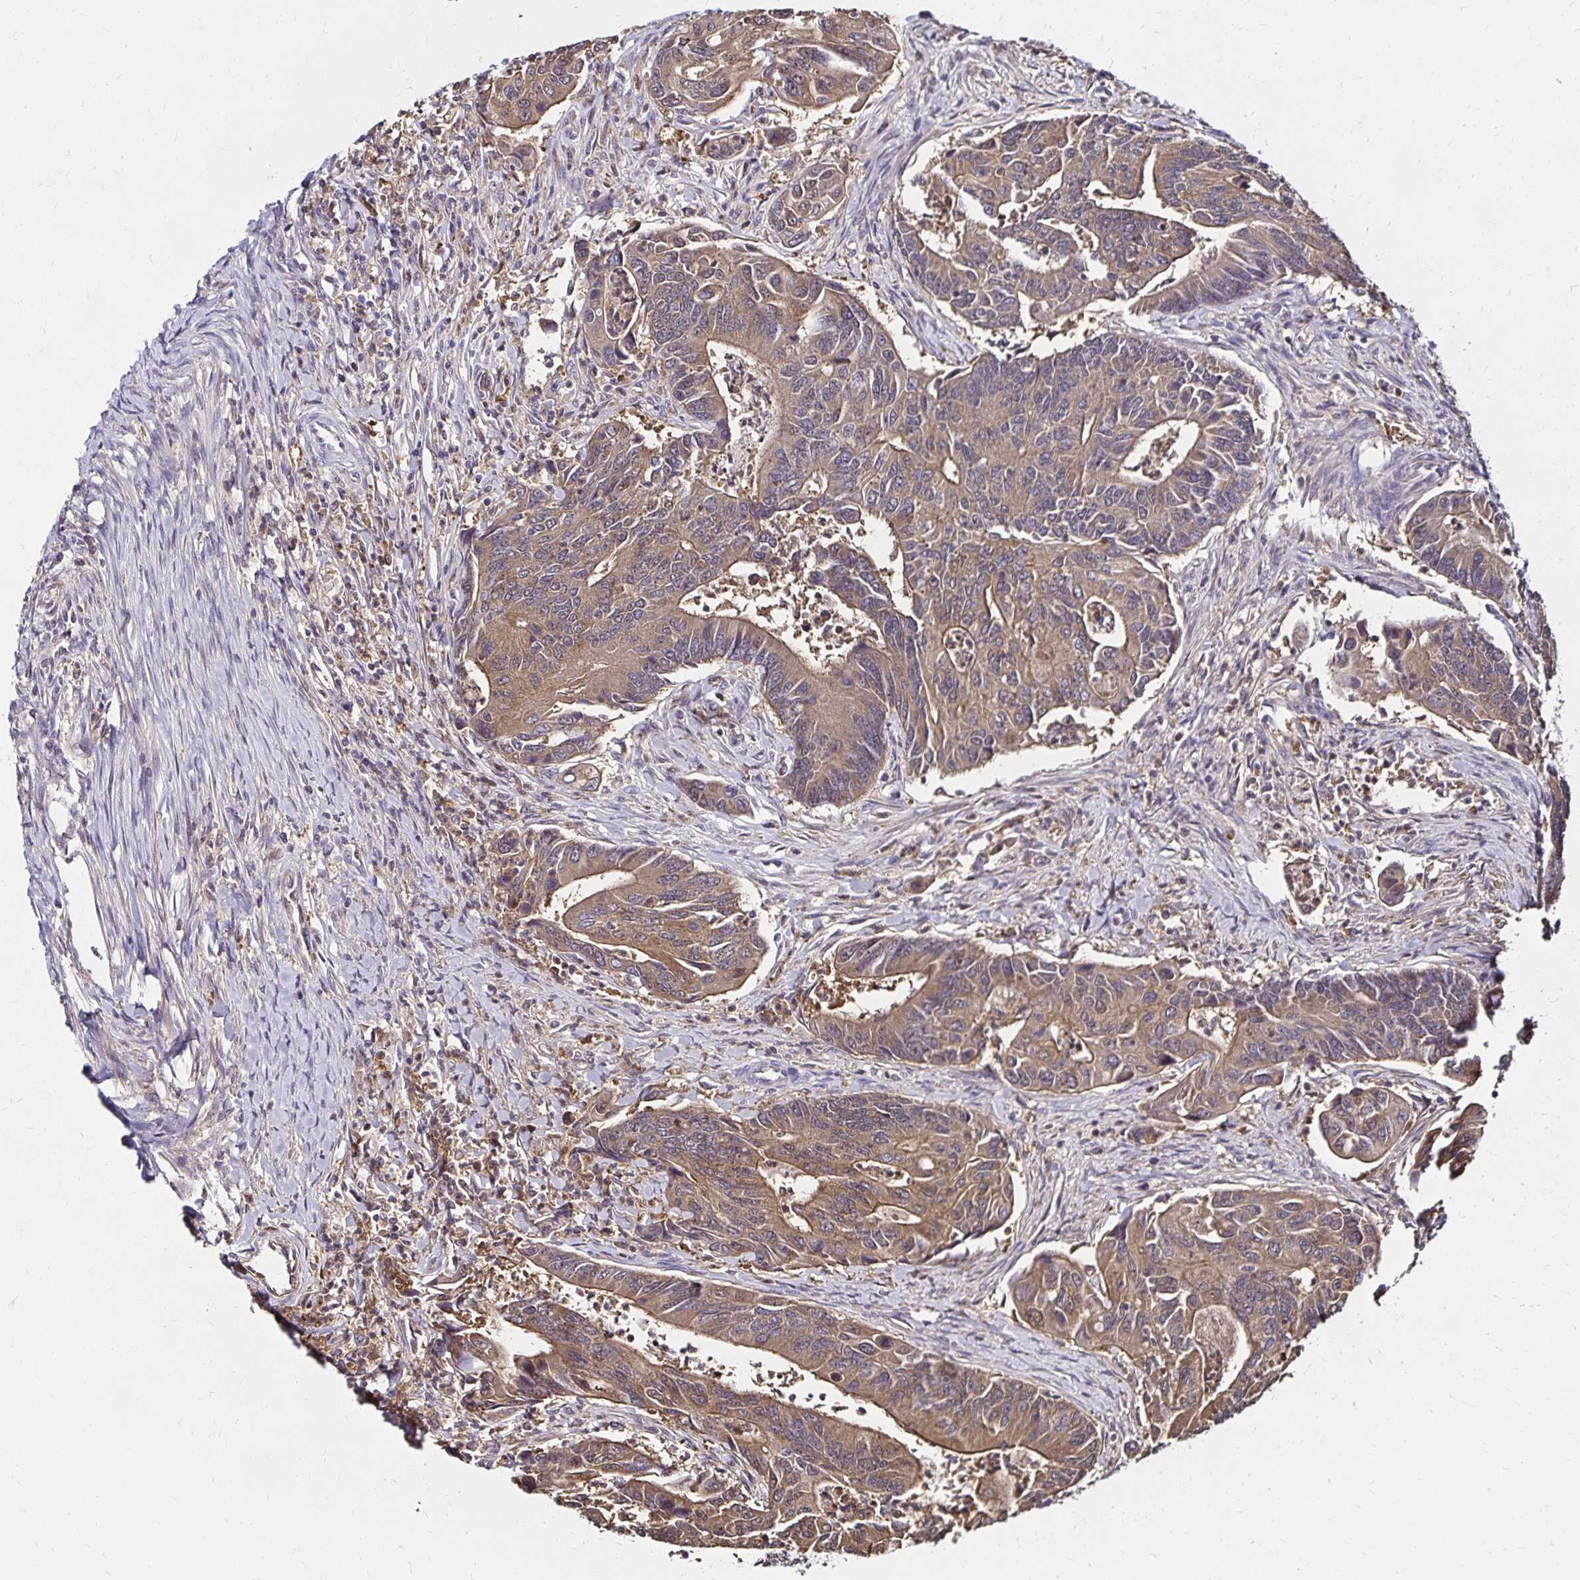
{"staining": {"intensity": "weak", "quantity": ">75%", "location": "cytoplasmic/membranous"}, "tissue": "colorectal cancer", "cell_type": "Tumor cells", "image_type": "cancer", "snomed": [{"axis": "morphology", "description": "Adenocarcinoma, NOS"}, {"axis": "topography", "description": "Colon"}], "caption": "Protein expression analysis of adenocarcinoma (colorectal) reveals weak cytoplasmic/membranous positivity in approximately >75% of tumor cells. The protein is stained brown, and the nuclei are stained in blue (DAB (3,3'-diaminobenzidine) IHC with brightfield microscopy, high magnification).", "gene": "TXN", "patient": {"sex": "female", "age": 67}}